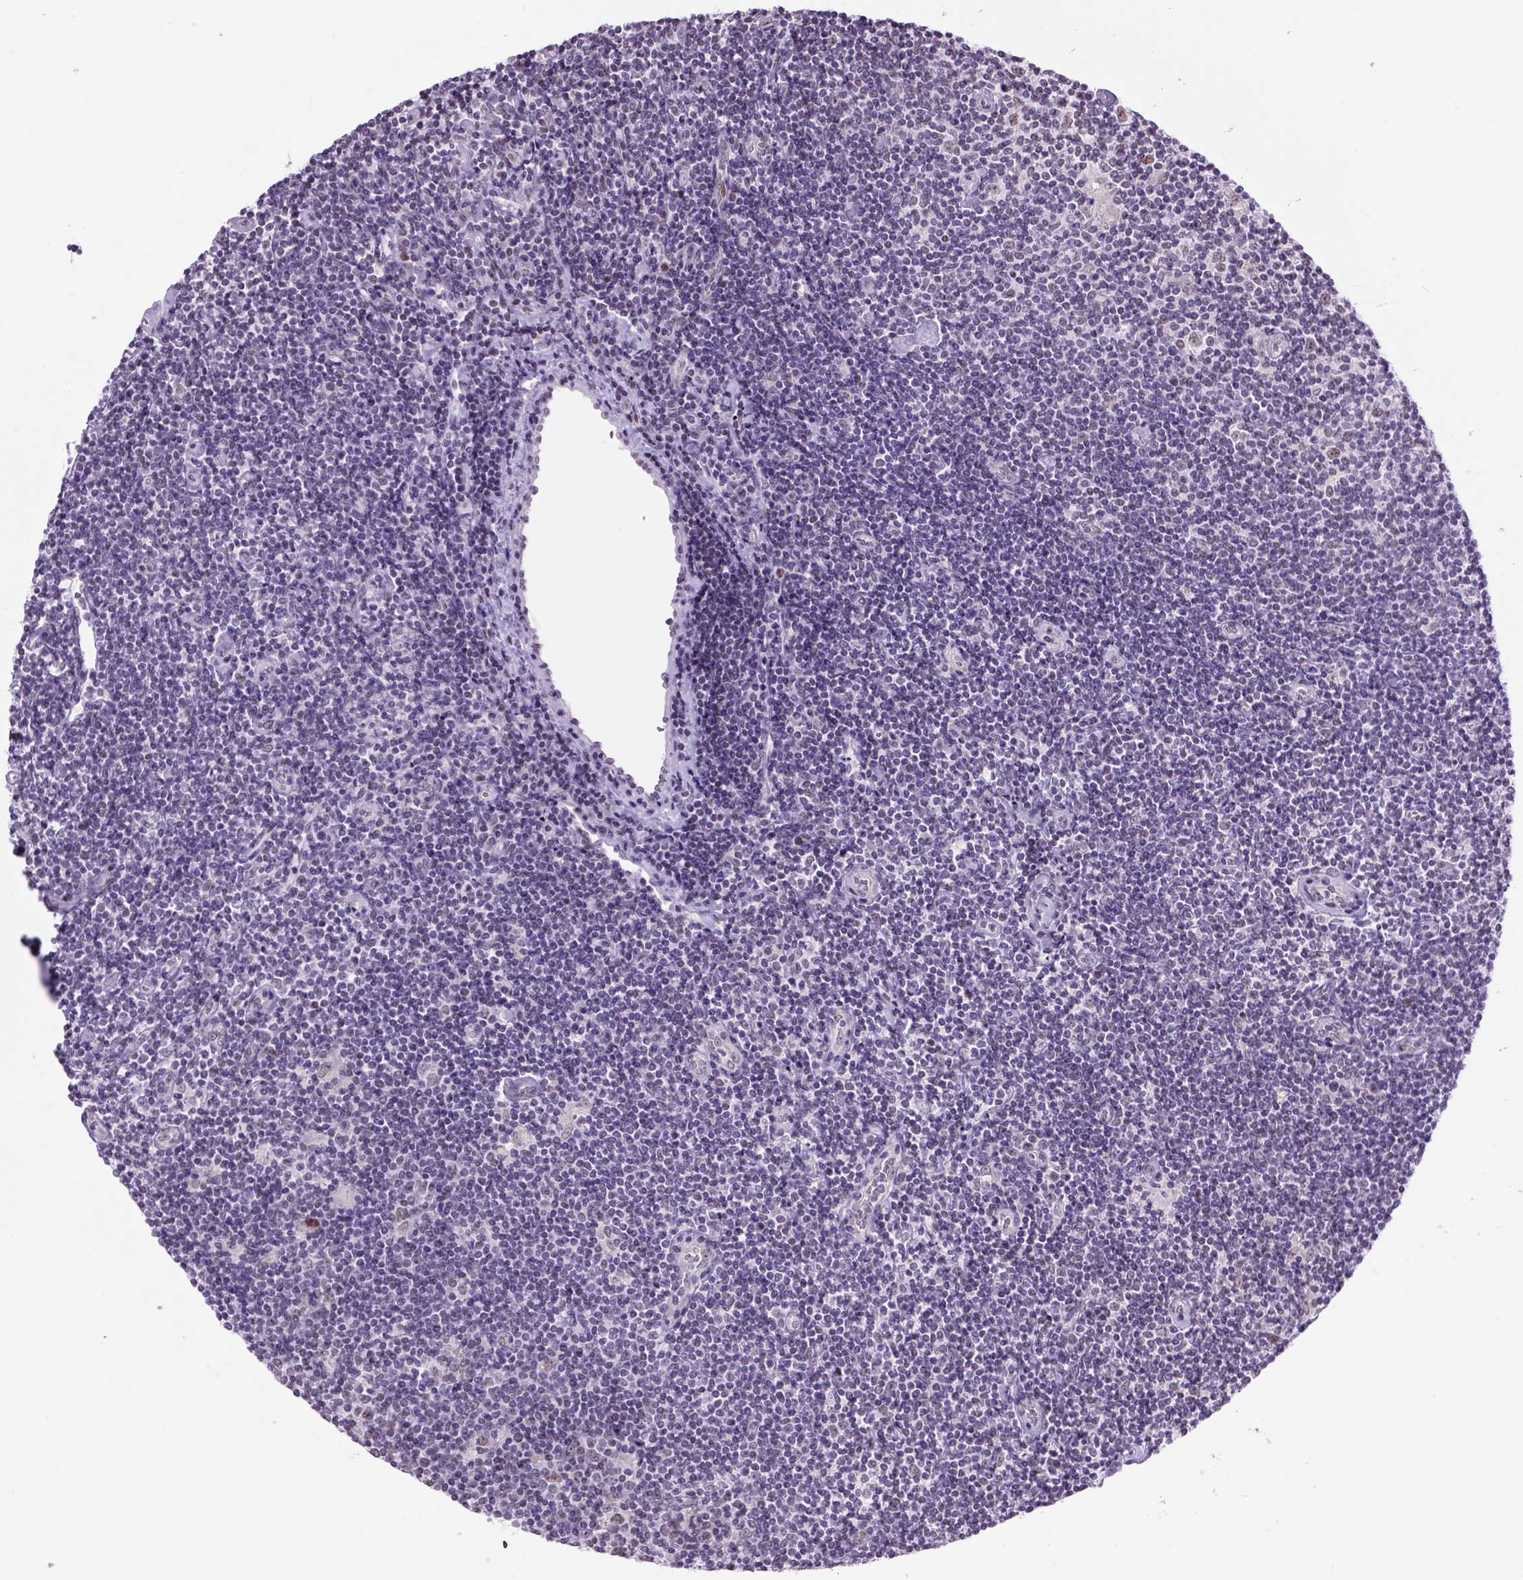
{"staining": {"intensity": "negative", "quantity": "none", "location": "none"}, "tissue": "lymphoma", "cell_type": "Tumor cells", "image_type": "cancer", "snomed": [{"axis": "morphology", "description": "Hodgkin's disease, NOS"}, {"axis": "topography", "description": "Lymph node"}], "caption": "This is a image of immunohistochemistry (IHC) staining of Hodgkin's disease, which shows no staining in tumor cells. The staining is performed using DAB brown chromogen with nuclei counter-stained in using hematoxylin.", "gene": "TBPL1", "patient": {"sex": "male", "age": 40}}